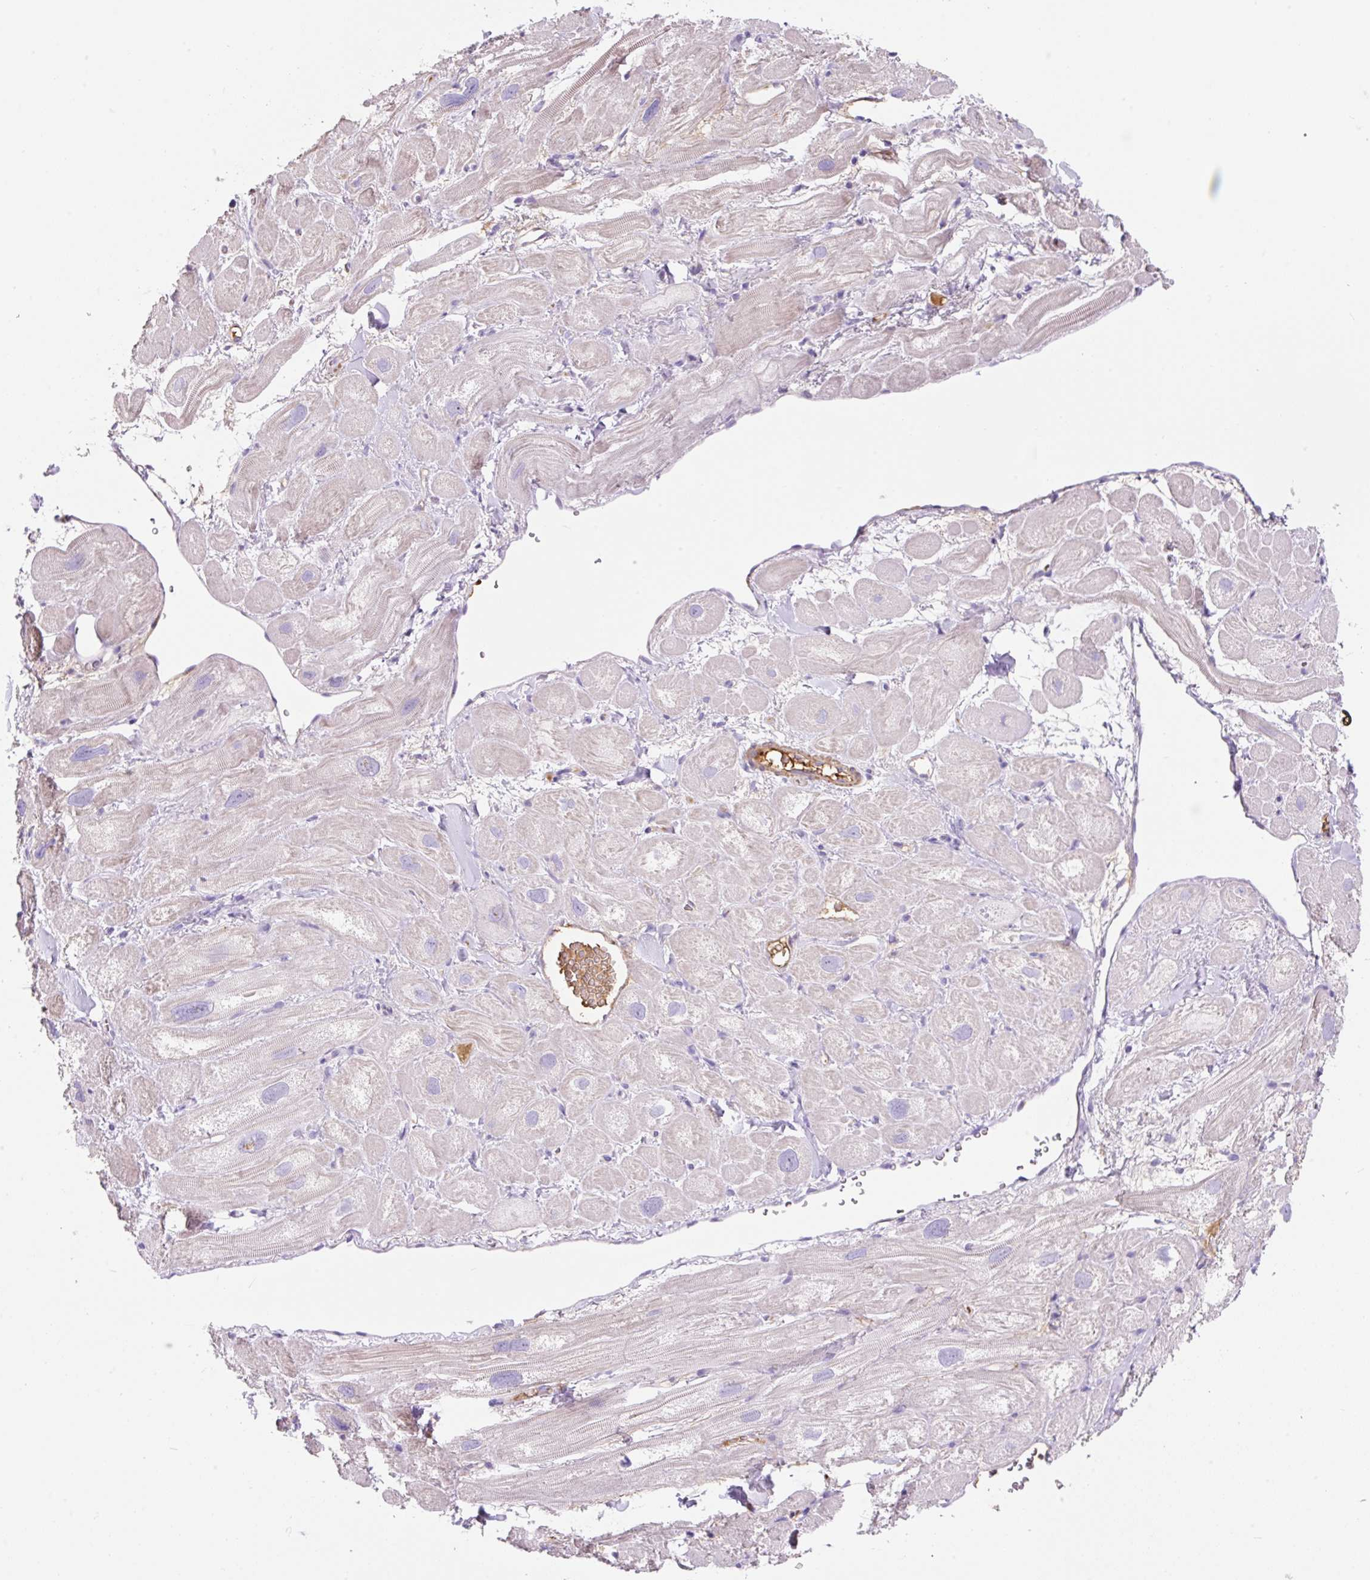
{"staining": {"intensity": "negative", "quantity": "none", "location": "none"}, "tissue": "heart muscle", "cell_type": "Cardiomyocytes", "image_type": "normal", "snomed": [{"axis": "morphology", "description": "Normal tissue, NOS"}, {"axis": "topography", "description": "Heart"}], "caption": "Cardiomyocytes show no significant staining in benign heart muscle. Brightfield microscopy of immunohistochemistry (IHC) stained with DAB (3,3'-diaminobenzidine) (brown) and hematoxylin (blue), captured at high magnification.", "gene": "TDRD15", "patient": {"sex": "male", "age": 49}}